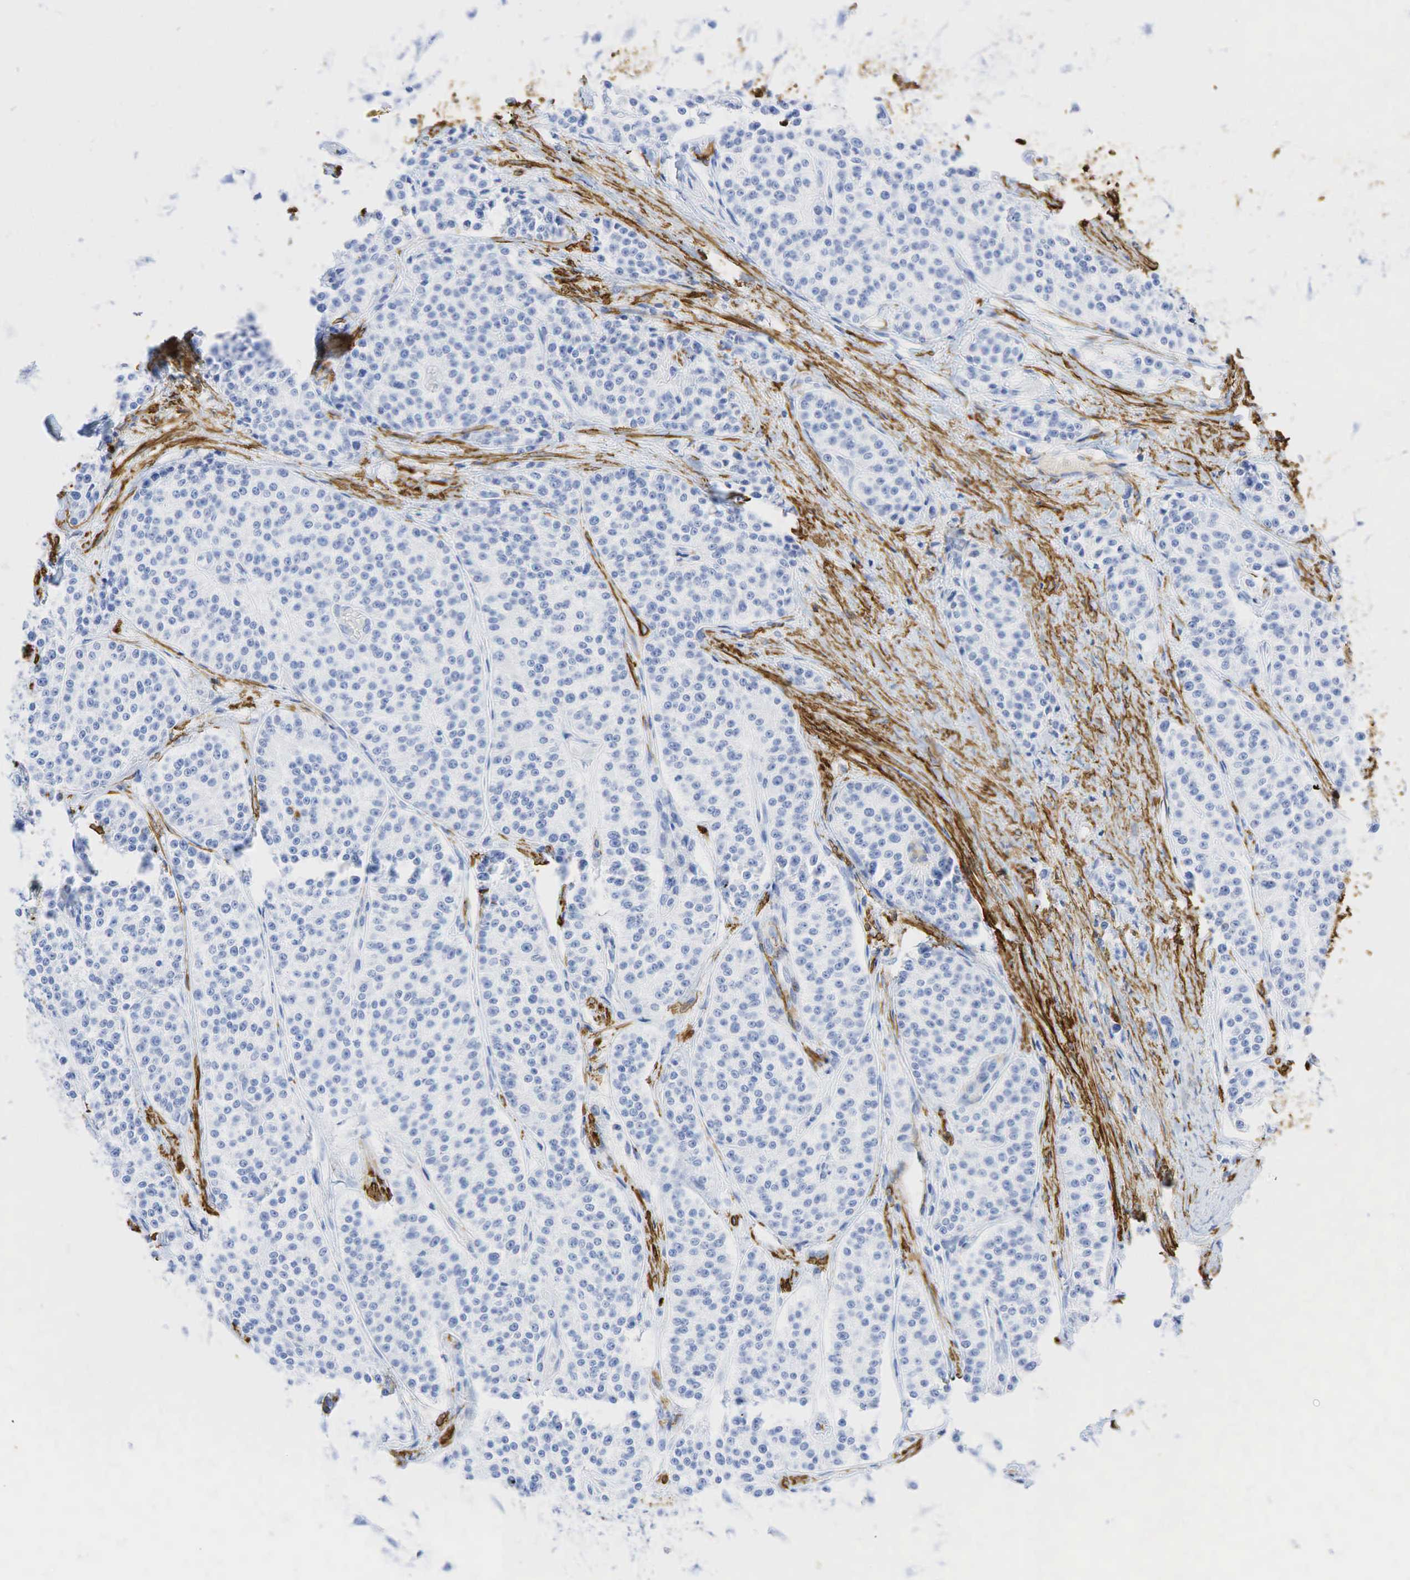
{"staining": {"intensity": "negative", "quantity": "none", "location": "none"}, "tissue": "carcinoid", "cell_type": "Tumor cells", "image_type": "cancer", "snomed": [{"axis": "morphology", "description": "Carcinoid, malignant, NOS"}, {"axis": "topography", "description": "Stomach"}], "caption": "This histopathology image is of malignant carcinoid stained with immunohistochemistry to label a protein in brown with the nuclei are counter-stained blue. There is no positivity in tumor cells.", "gene": "ACTA1", "patient": {"sex": "female", "age": 76}}